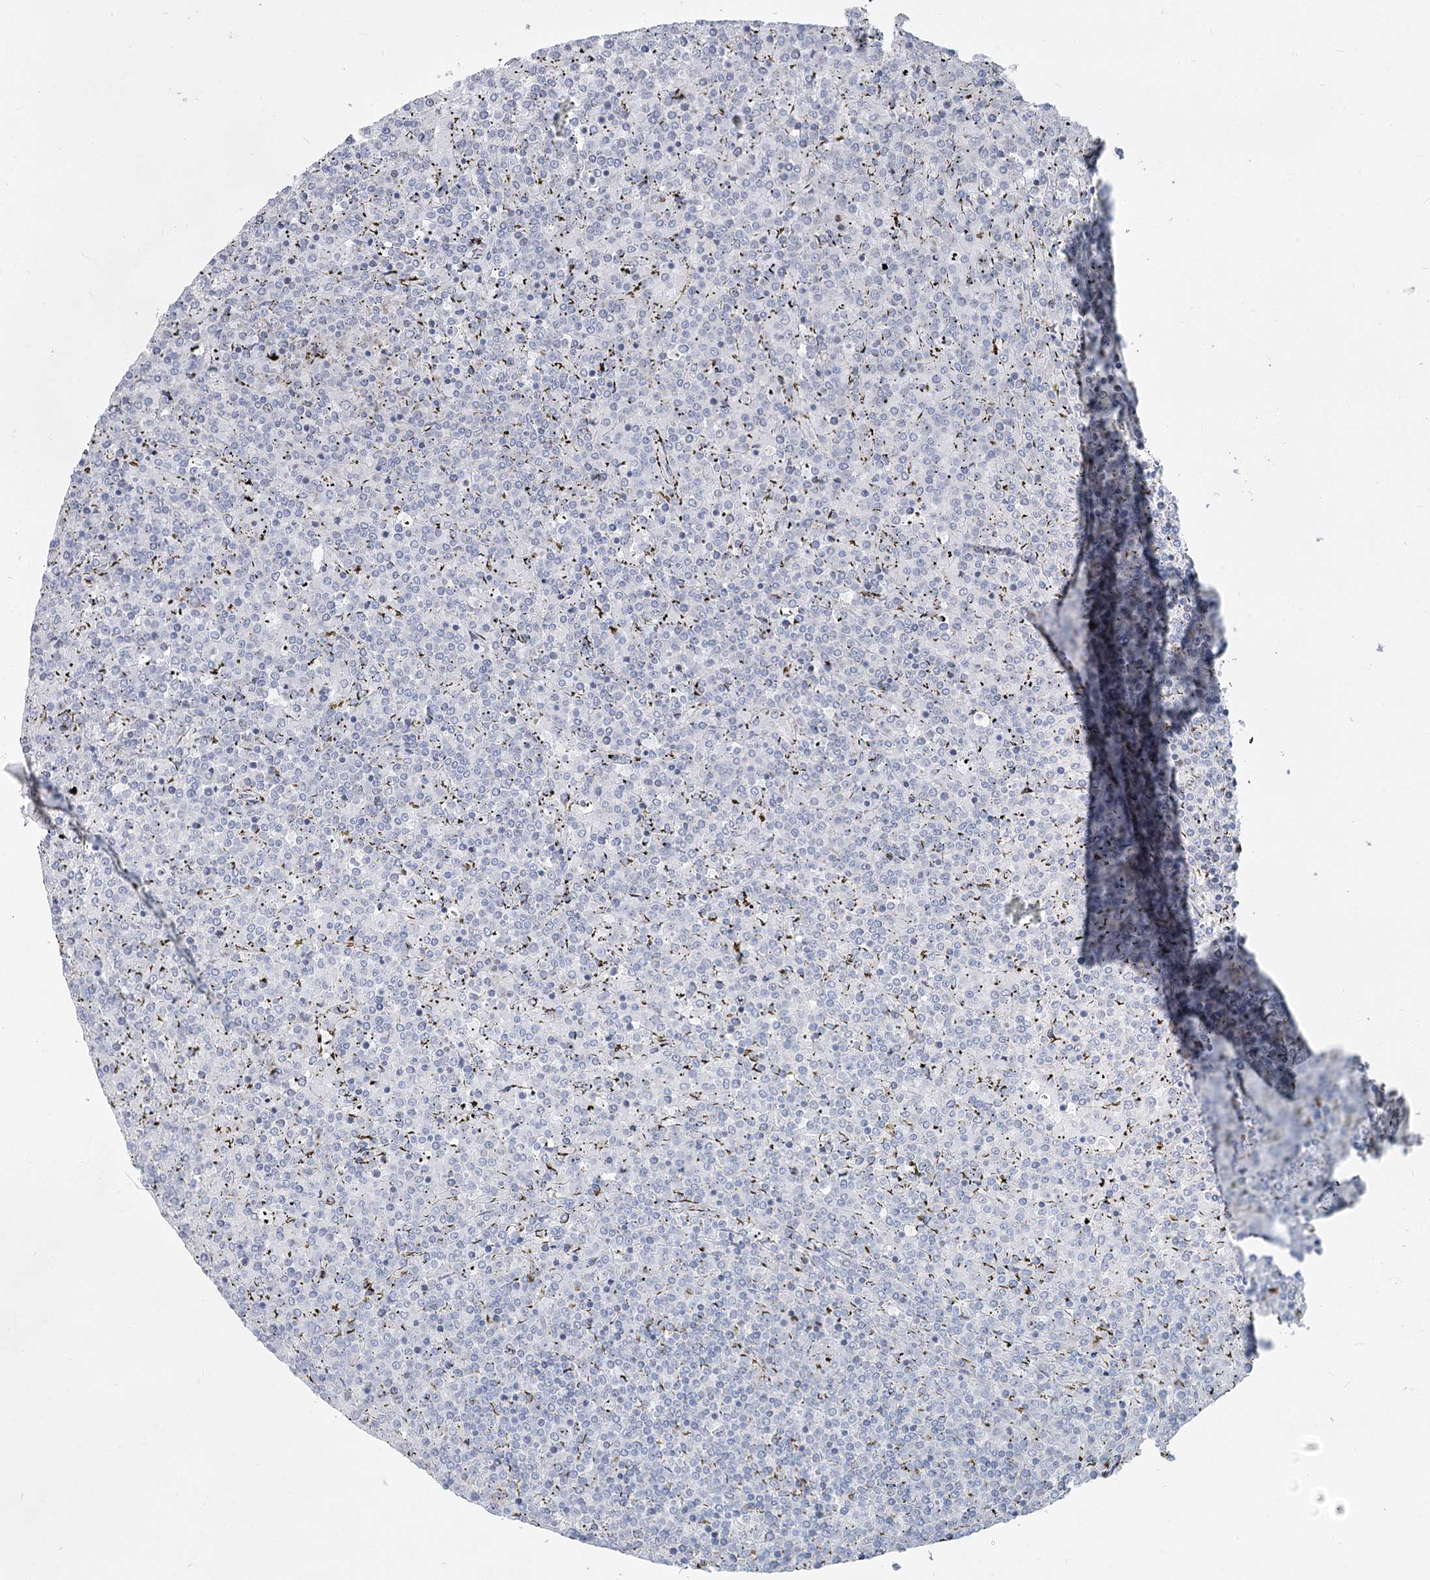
{"staining": {"intensity": "negative", "quantity": "none", "location": "none"}, "tissue": "lymphoma", "cell_type": "Tumor cells", "image_type": "cancer", "snomed": [{"axis": "morphology", "description": "Malignant lymphoma, non-Hodgkin's type, Low grade"}, {"axis": "topography", "description": "Spleen"}], "caption": "IHC micrograph of human lymphoma stained for a protein (brown), which displays no expression in tumor cells.", "gene": "ABITRAM", "patient": {"sex": "female", "age": 19}}